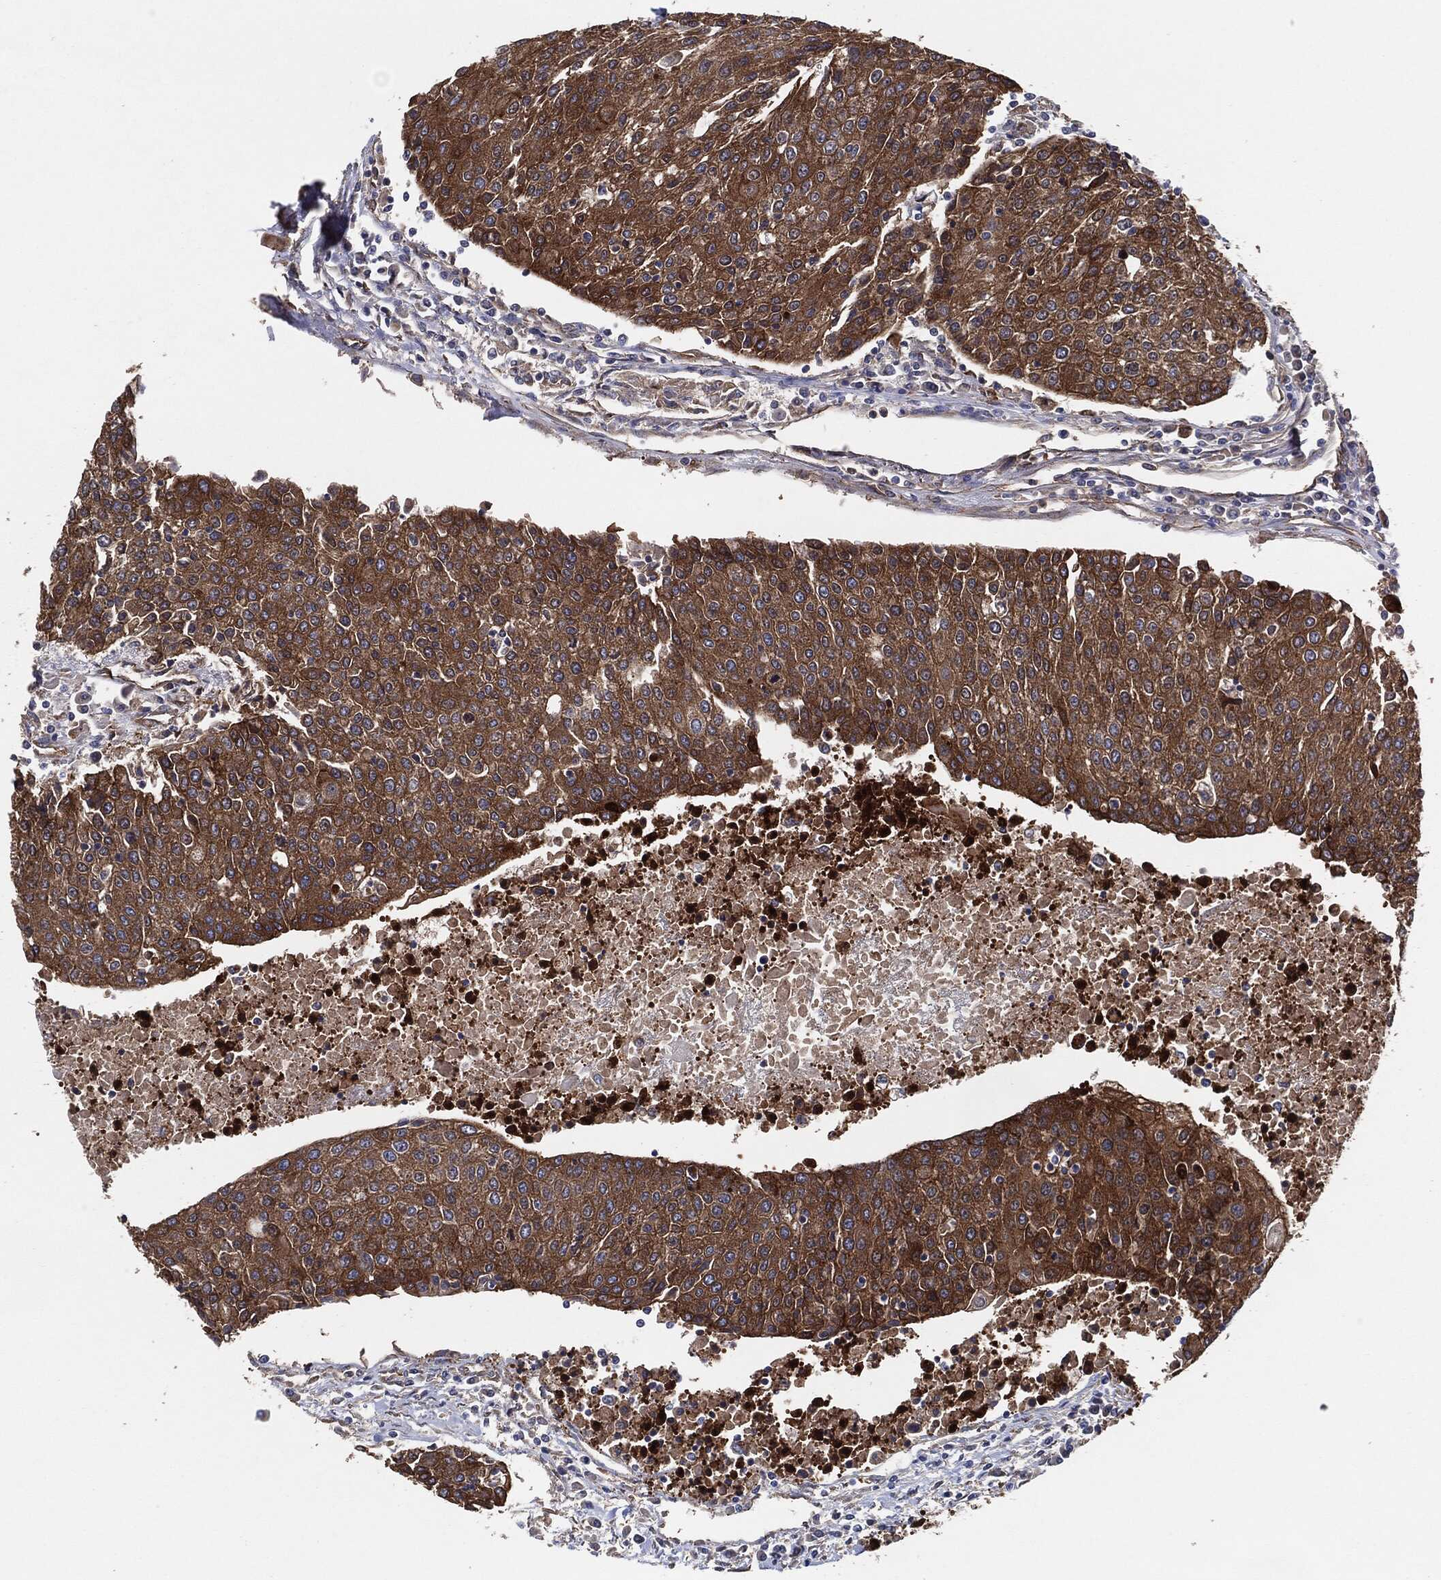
{"staining": {"intensity": "strong", "quantity": ">75%", "location": "cytoplasmic/membranous"}, "tissue": "urothelial cancer", "cell_type": "Tumor cells", "image_type": "cancer", "snomed": [{"axis": "morphology", "description": "Urothelial carcinoma, High grade"}, {"axis": "topography", "description": "Urinary bladder"}], "caption": "Urothelial cancer stained for a protein (brown) displays strong cytoplasmic/membranous positive expression in about >75% of tumor cells.", "gene": "CTNNA1", "patient": {"sex": "female", "age": 85}}